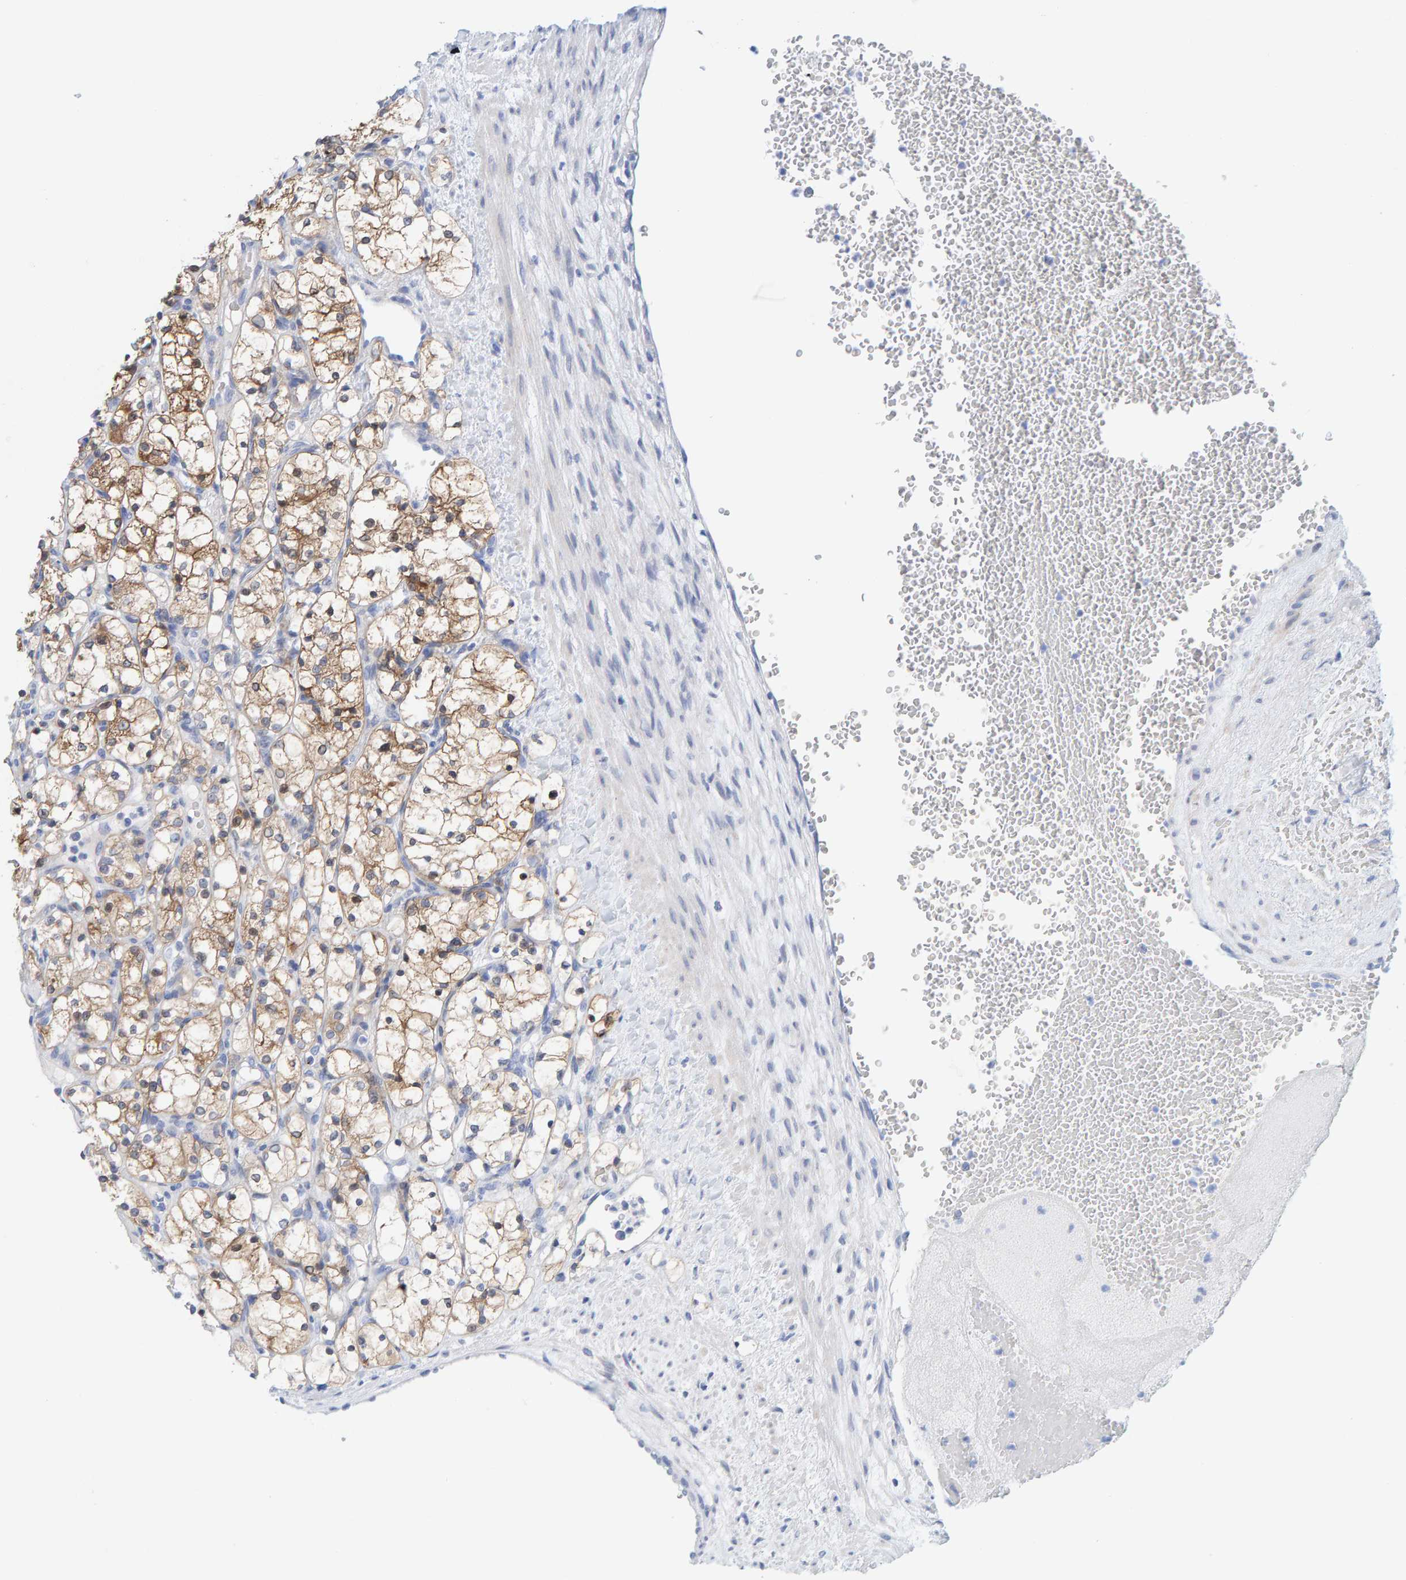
{"staining": {"intensity": "moderate", "quantity": ">75%", "location": "cytoplasmic/membranous"}, "tissue": "renal cancer", "cell_type": "Tumor cells", "image_type": "cancer", "snomed": [{"axis": "morphology", "description": "Adenocarcinoma, NOS"}, {"axis": "topography", "description": "Kidney"}], "caption": "Adenocarcinoma (renal) tissue displays moderate cytoplasmic/membranous expression in approximately >75% of tumor cells", "gene": "KLHL11", "patient": {"sex": "female", "age": 69}}